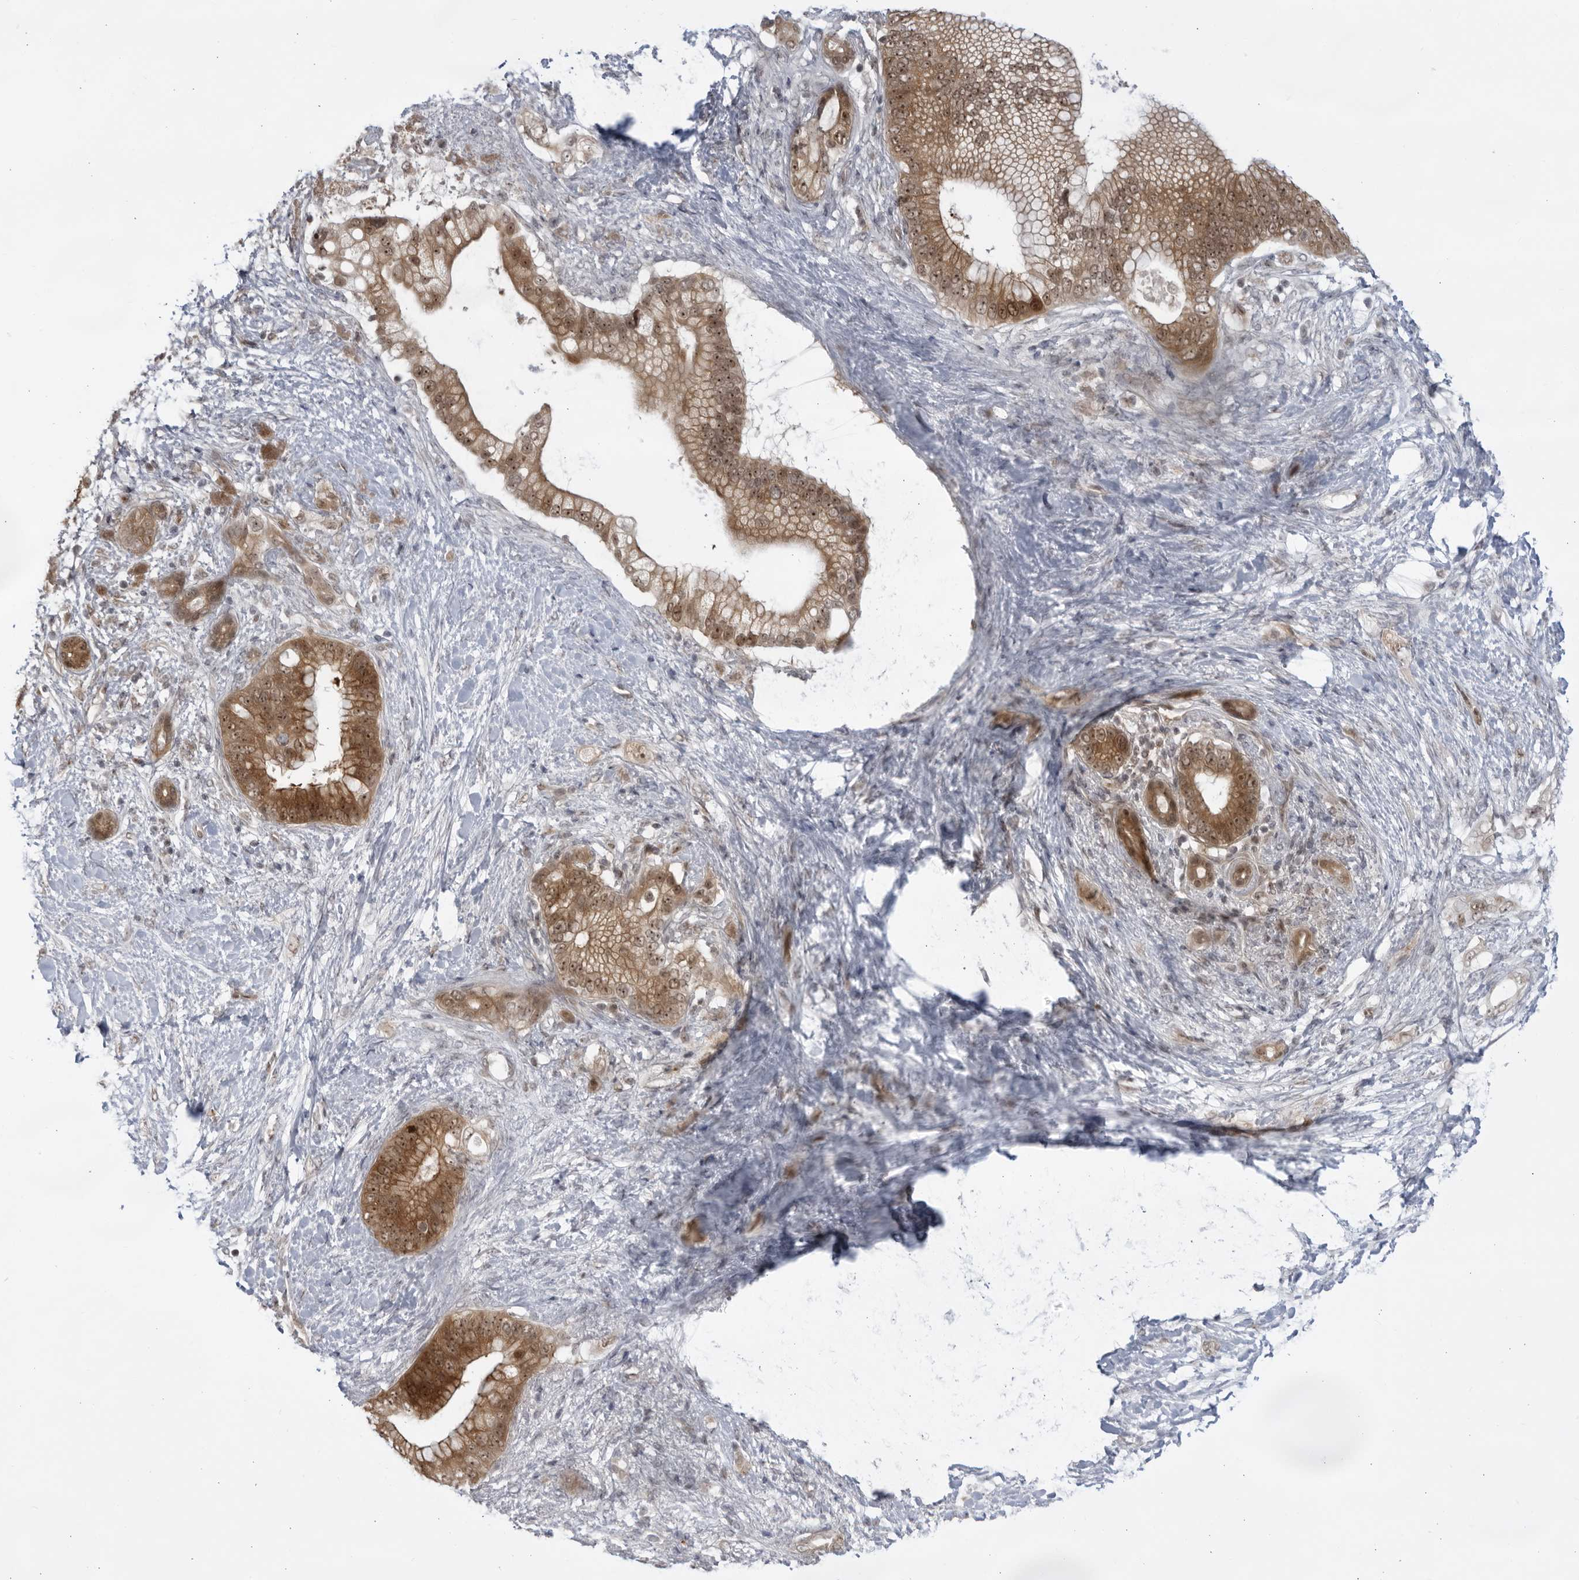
{"staining": {"intensity": "moderate", "quantity": ">75%", "location": "cytoplasmic/membranous,nuclear"}, "tissue": "pancreatic cancer", "cell_type": "Tumor cells", "image_type": "cancer", "snomed": [{"axis": "morphology", "description": "Adenocarcinoma, NOS"}, {"axis": "topography", "description": "Pancreas"}], "caption": "This is an image of IHC staining of adenocarcinoma (pancreatic), which shows moderate expression in the cytoplasmic/membranous and nuclear of tumor cells.", "gene": "ITGB3BP", "patient": {"sex": "male", "age": 53}}